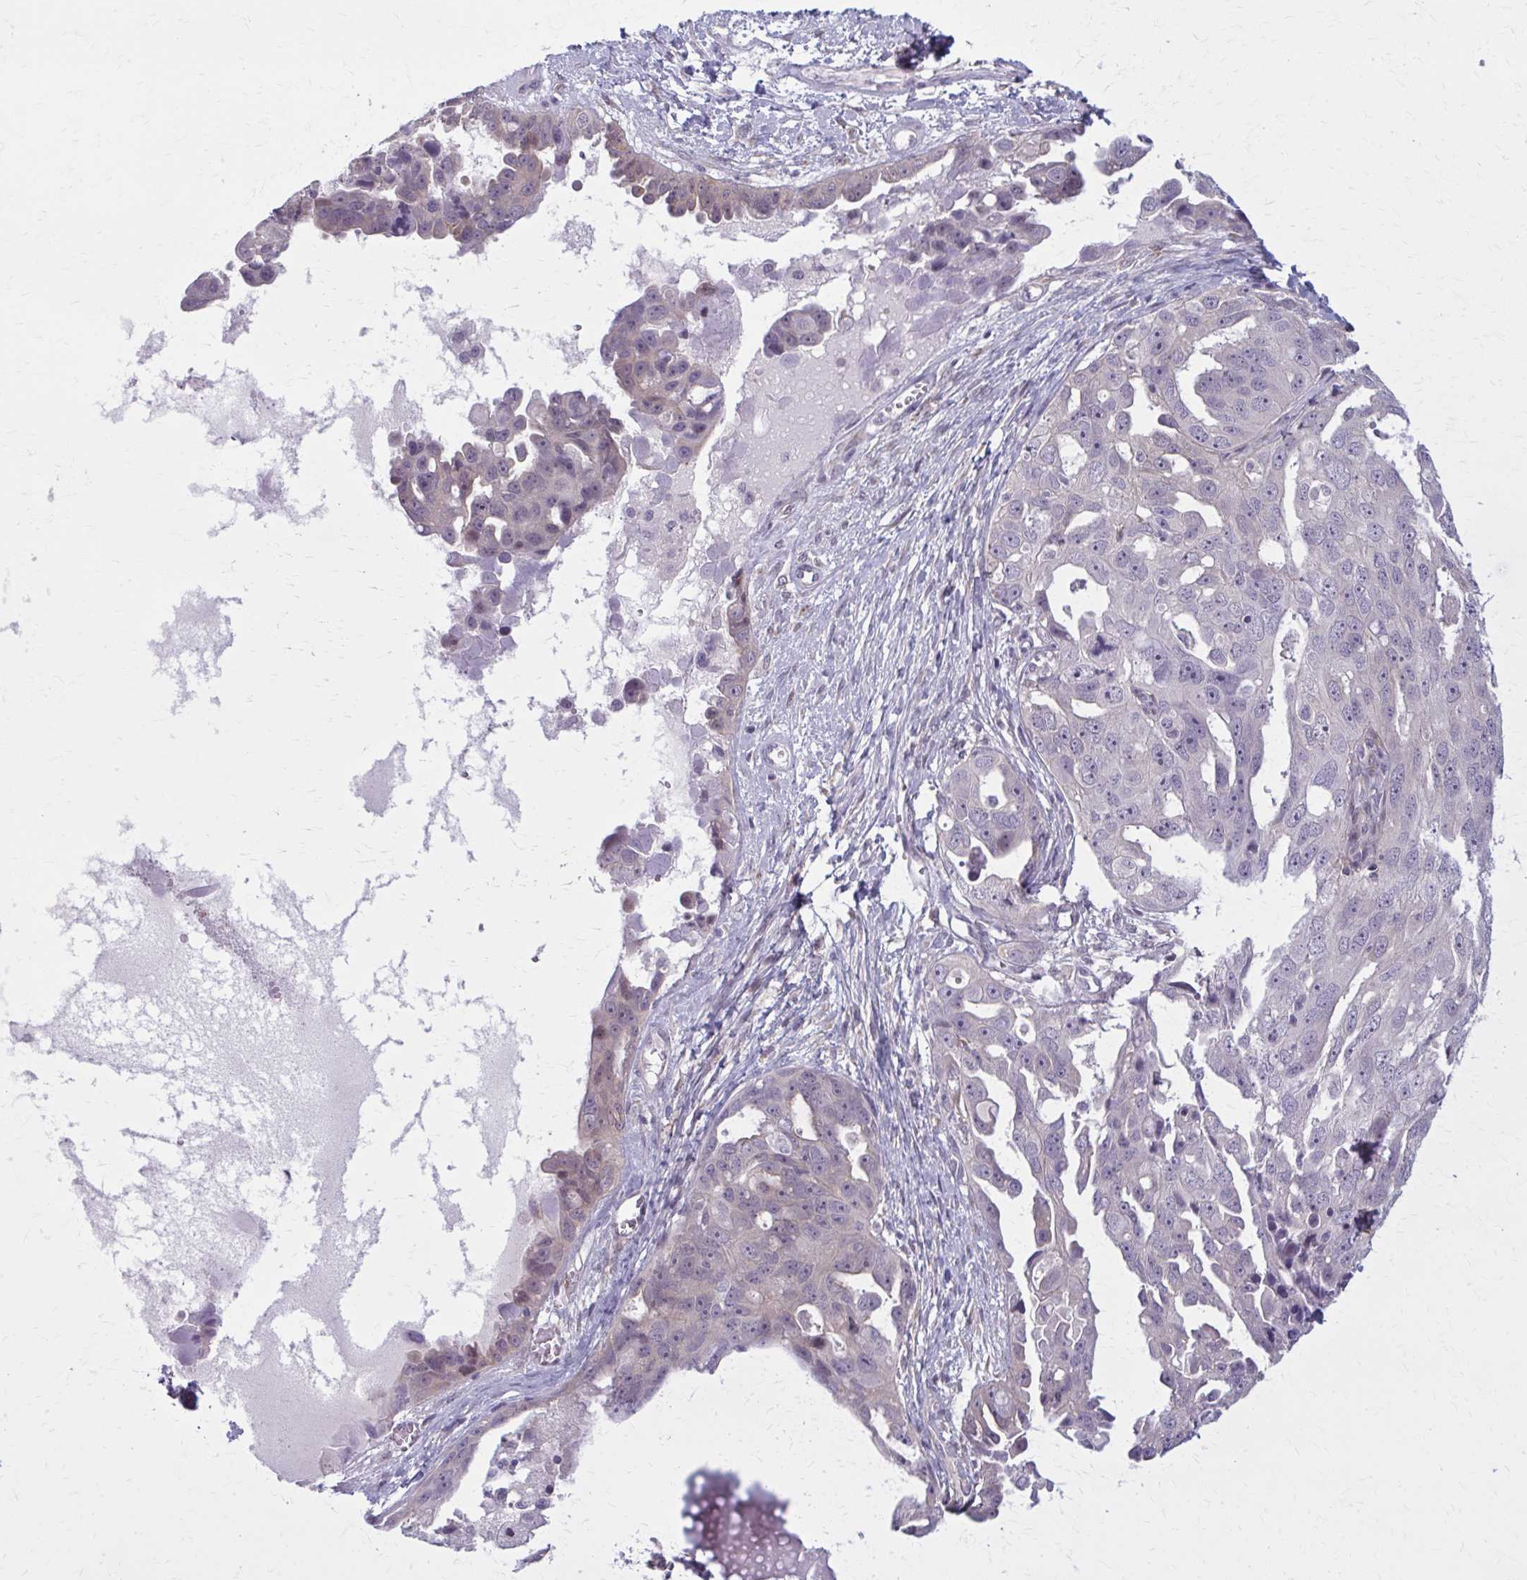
{"staining": {"intensity": "weak", "quantity": "<25%", "location": "cytoplasmic/membranous"}, "tissue": "ovarian cancer", "cell_type": "Tumor cells", "image_type": "cancer", "snomed": [{"axis": "morphology", "description": "Carcinoma, endometroid"}, {"axis": "topography", "description": "Ovary"}], "caption": "Tumor cells show no significant protein positivity in ovarian cancer.", "gene": "NUMBL", "patient": {"sex": "female", "age": 70}}